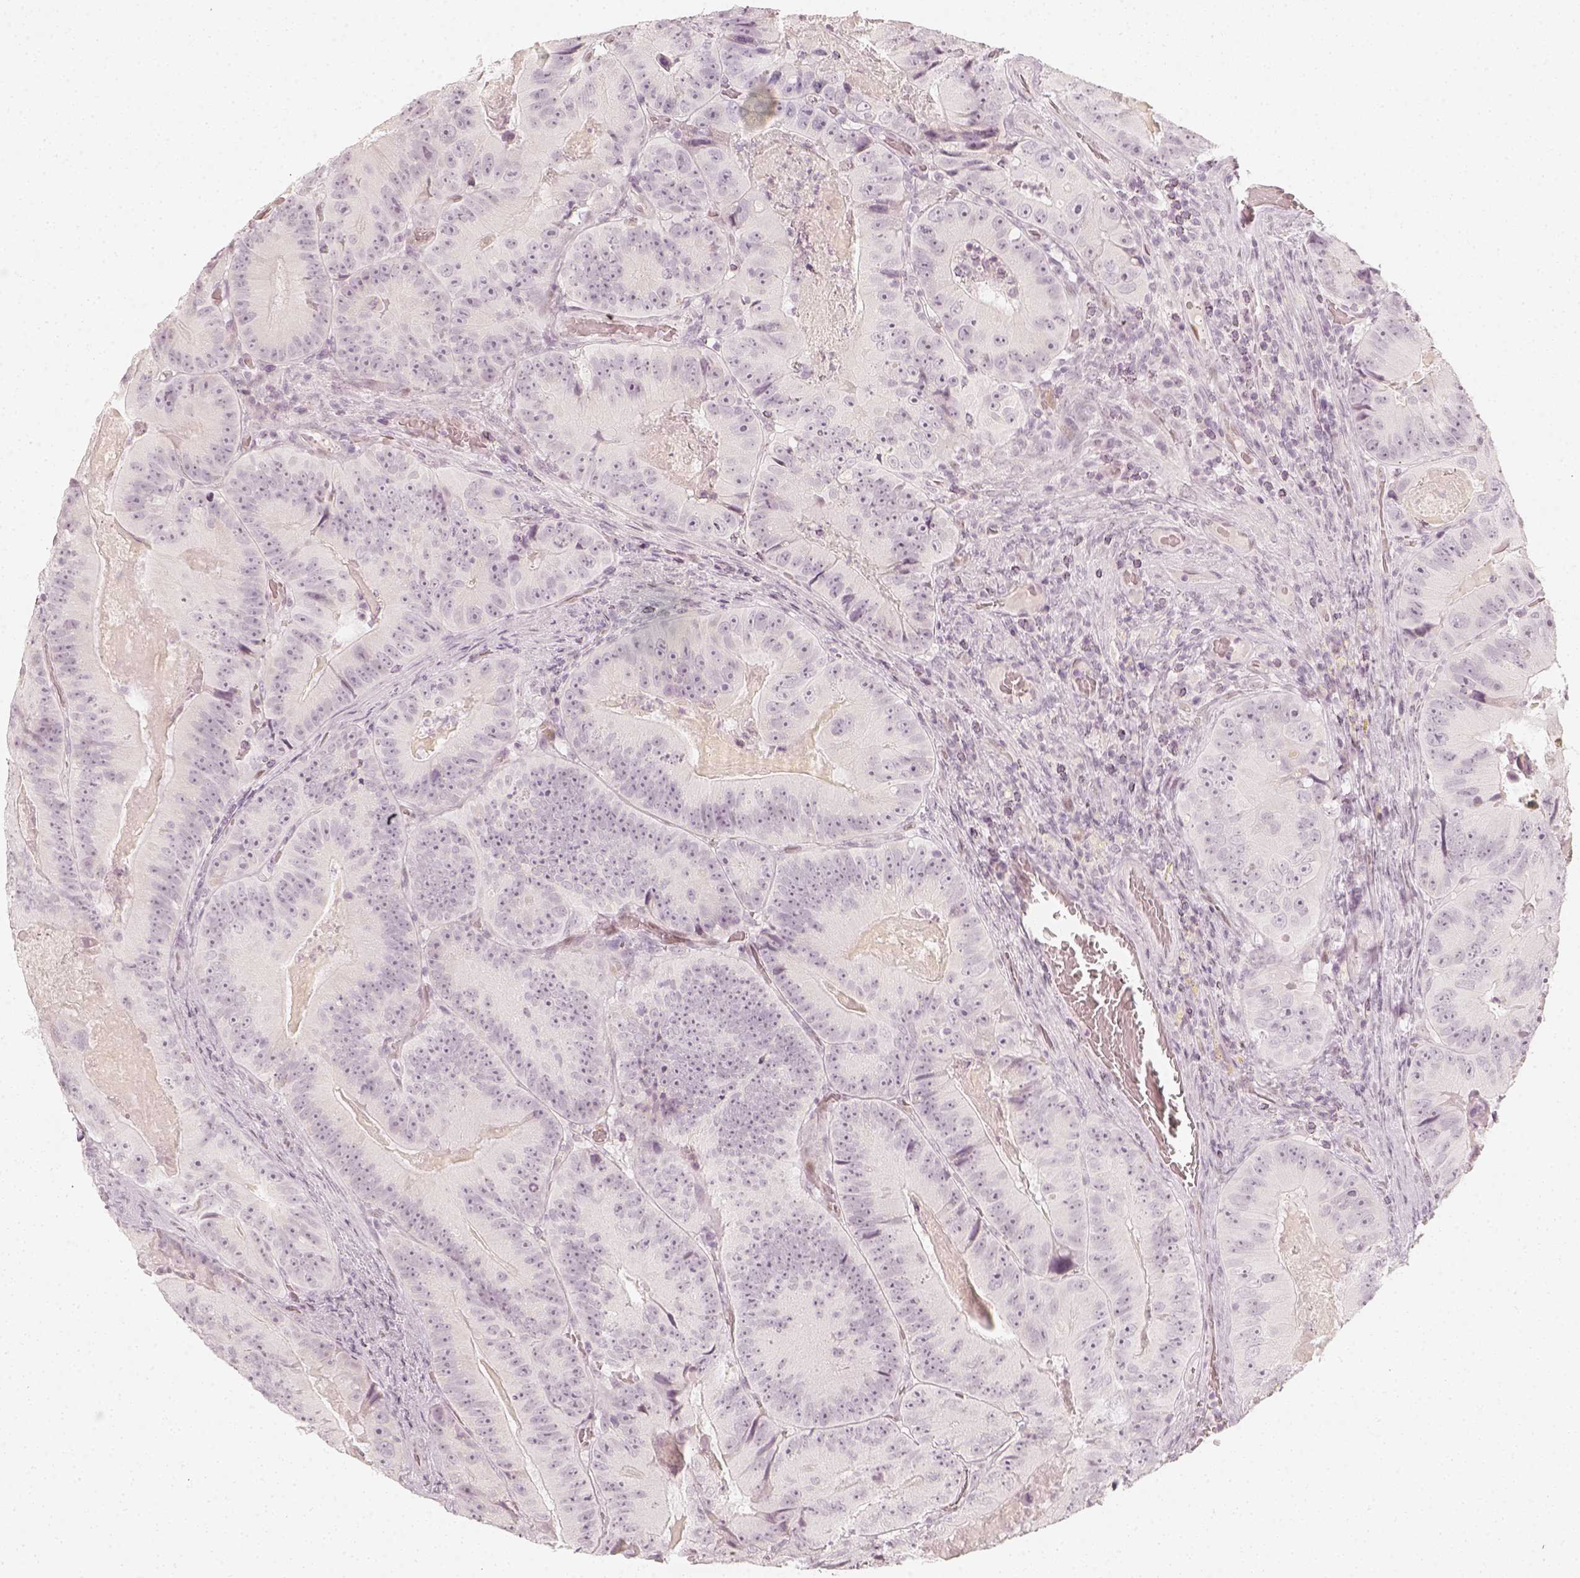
{"staining": {"intensity": "negative", "quantity": "none", "location": "none"}, "tissue": "colorectal cancer", "cell_type": "Tumor cells", "image_type": "cancer", "snomed": [{"axis": "morphology", "description": "Adenocarcinoma, NOS"}, {"axis": "topography", "description": "Colon"}], "caption": "Protein analysis of colorectal adenocarcinoma demonstrates no significant expression in tumor cells.", "gene": "KRTAP2-1", "patient": {"sex": "female", "age": 86}}